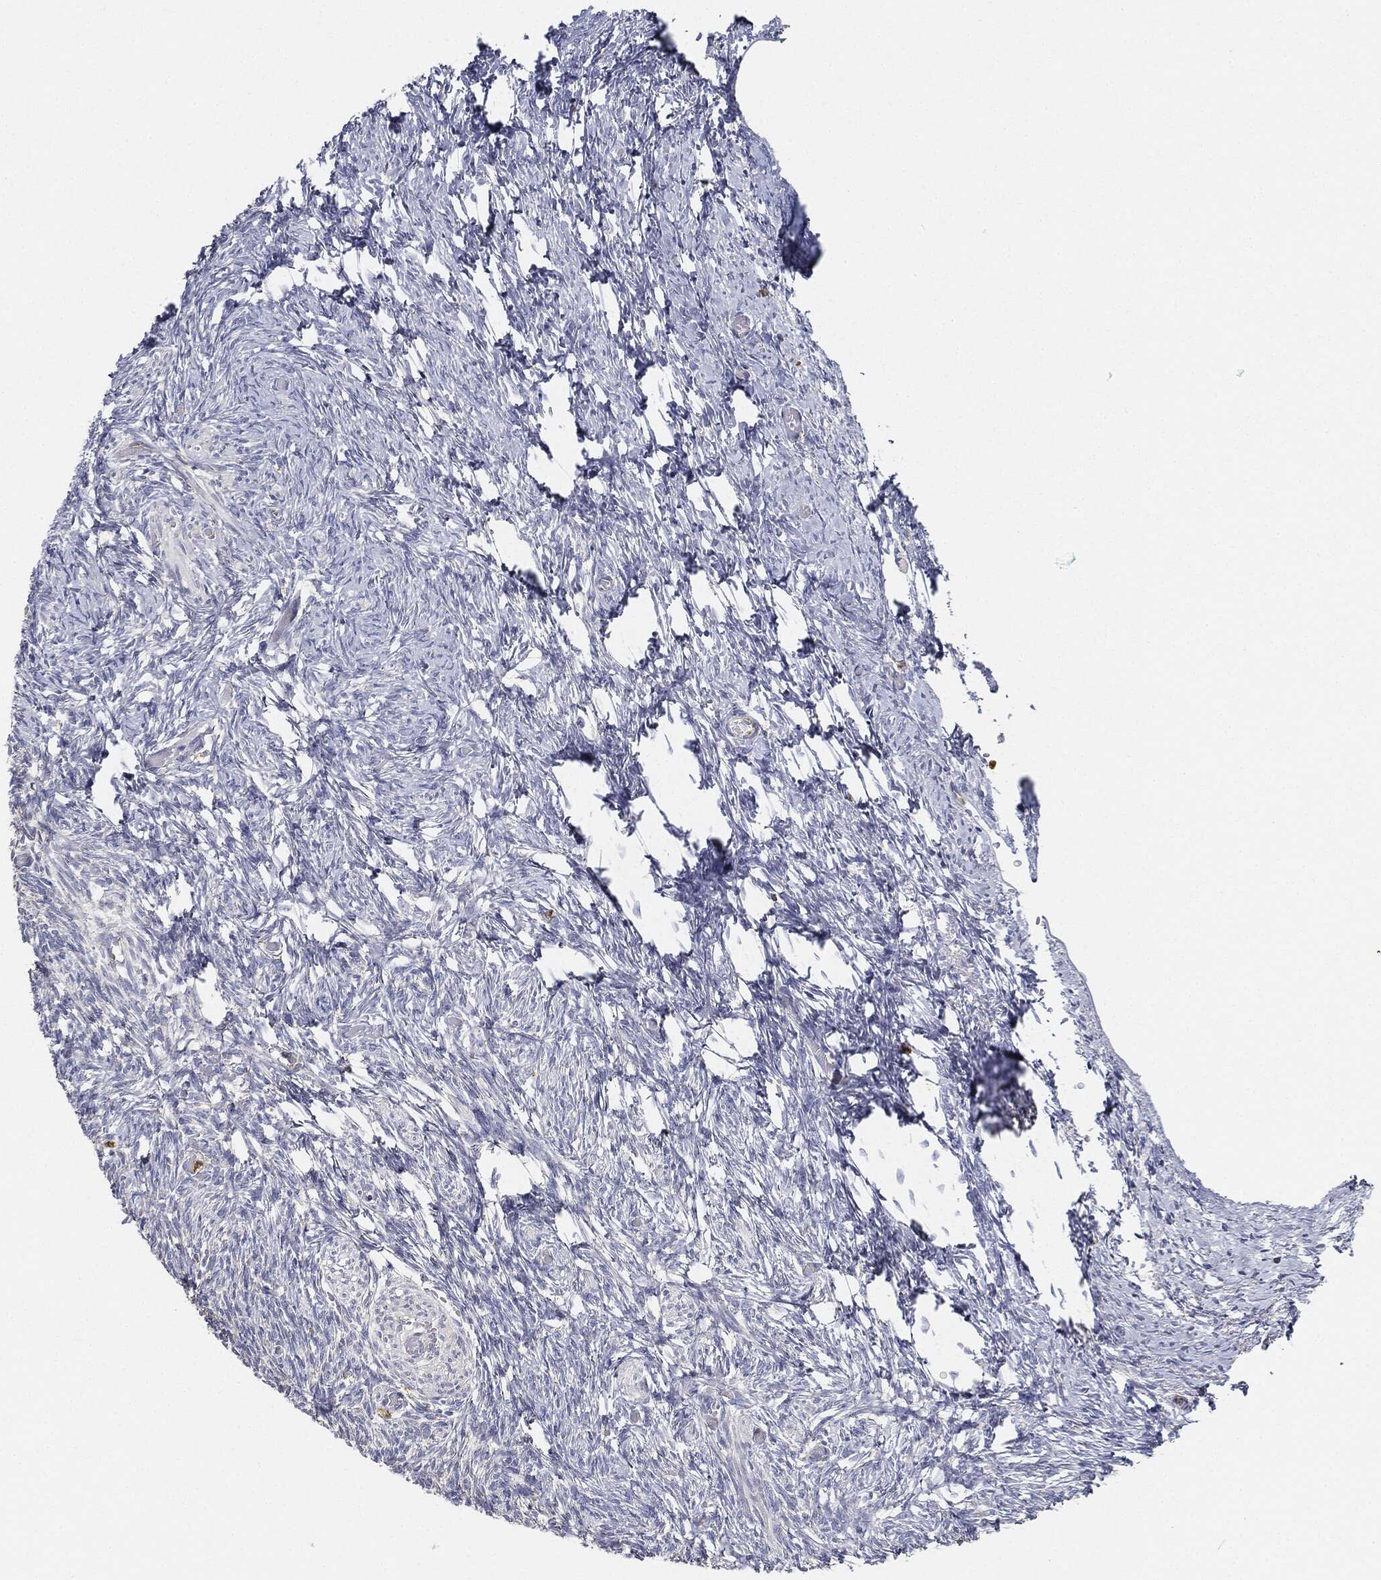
{"staining": {"intensity": "weak", "quantity": ">75%", "location": "cytoplasmic/membranous"}, "tissue": "ovary", "cell_type": "Follicle cells", "image_type": "normal", "snomed": [{"axis": "morphology", "description": "Normal tissue, NOS"}, {"axis": "topography", "description": "Ovary"}], "caption": "IHC (DAB) staining of benign ovary demonstrates weak cytoplasmic/membranous protein positivity in about >75% of follicle cells. (DAB (3,3'-diaminobenzidine) IHC, brown staining for protein, blue staining for nuclei).", "gene": "CAPN15", "patient": {"sex": "female", "age": 39}}